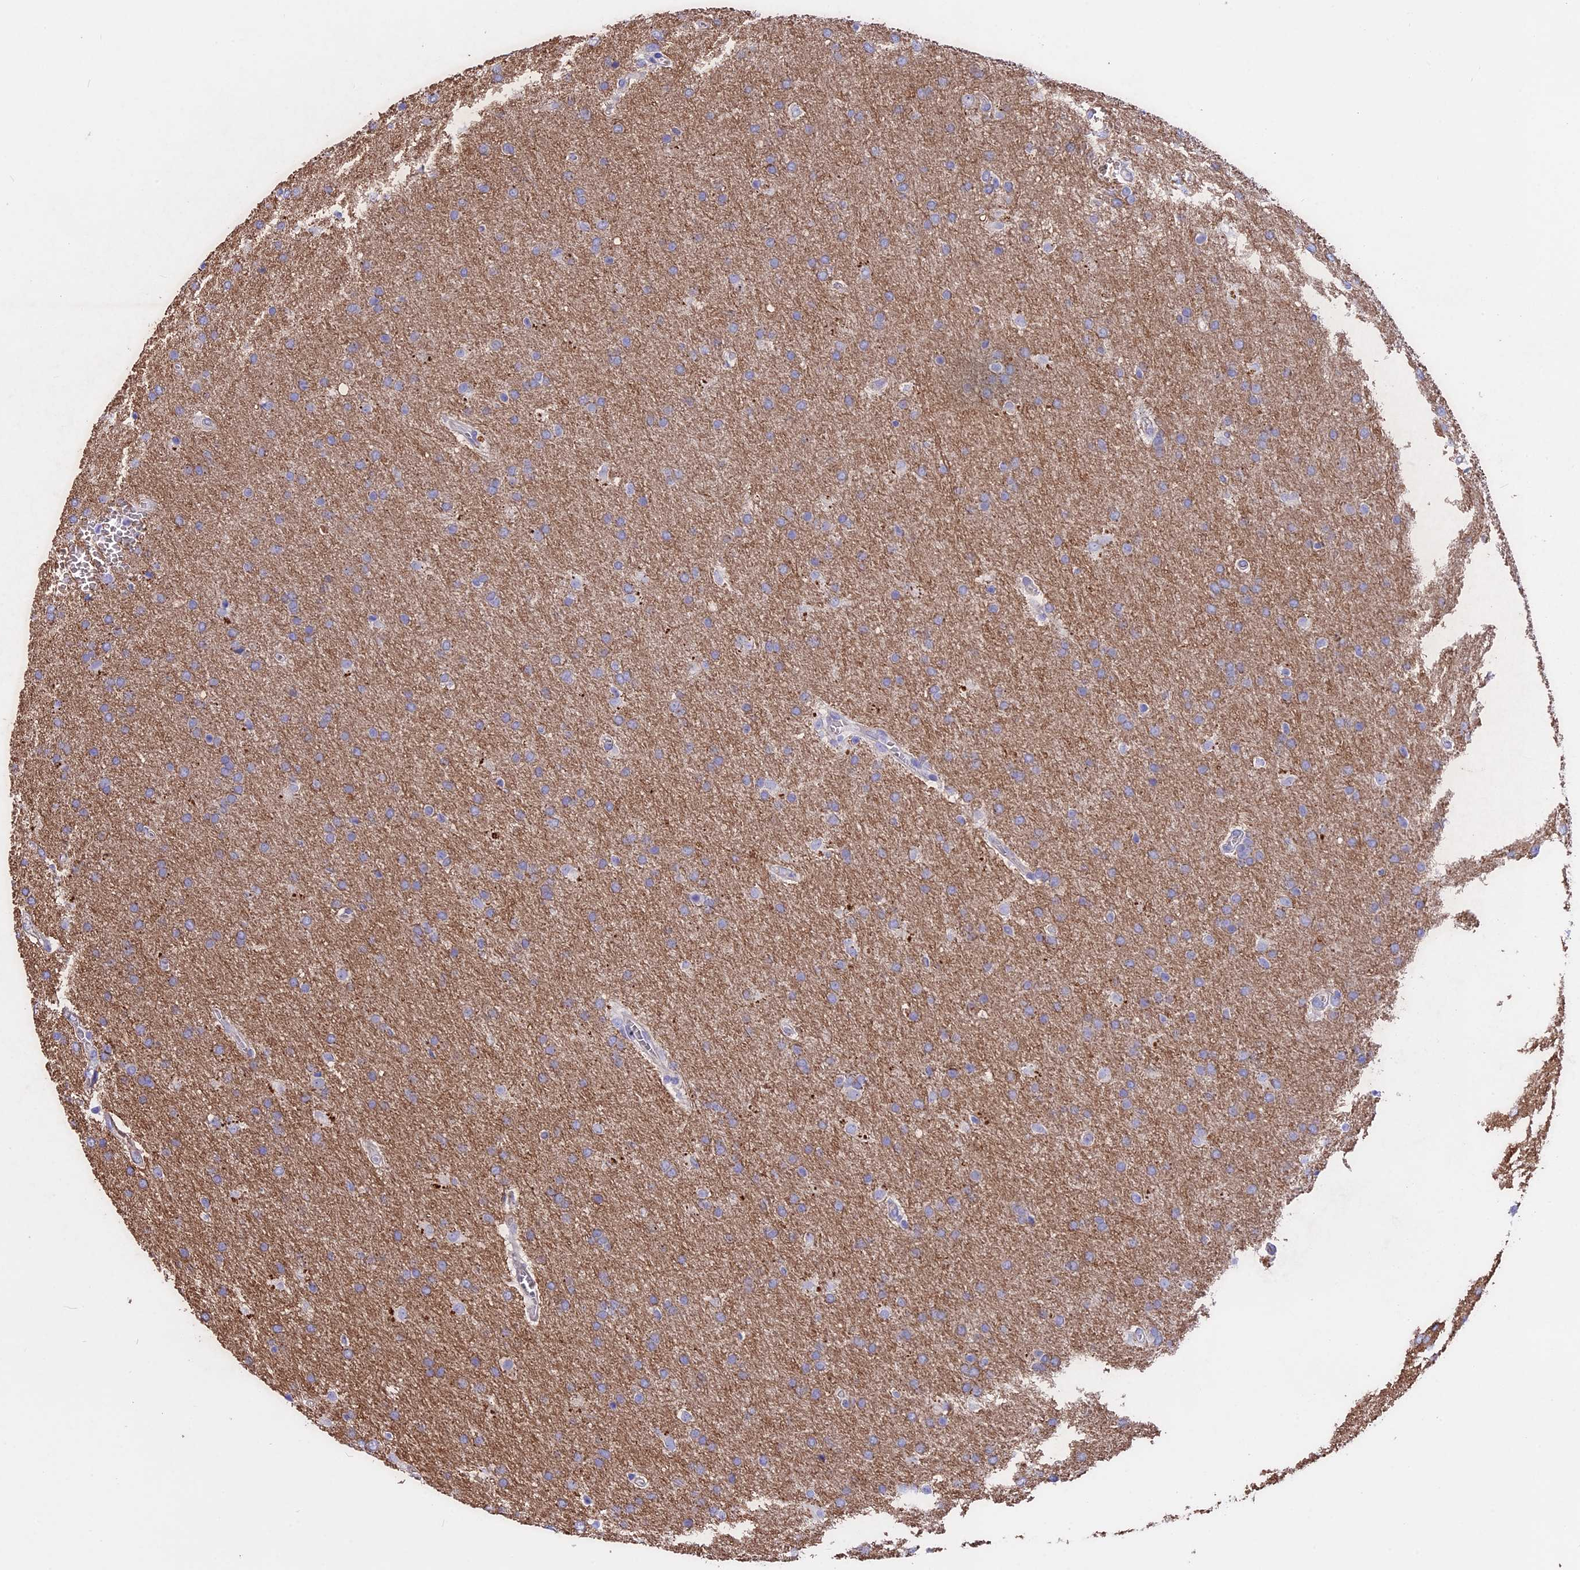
{"staining": {"intensity": "weak", "quantity": ">75%", "location": "cytoplasmic/membranous"}, "tissue": "glioma", "cell_type": "Tumor cells", "image_type": "cancer", "snomed": [{"axis": "morphology", "description": "Glioma, malignant, Low grade"}, {"axis": "topography", "description": "Brain"}], "caption": "Tumor cells display low levels of weak cytoplasmic/membranous expression in approximately >75% of cells in human glioma.", "gene": "TMEM138", "patient": {"sex": "female", "age": 32}}